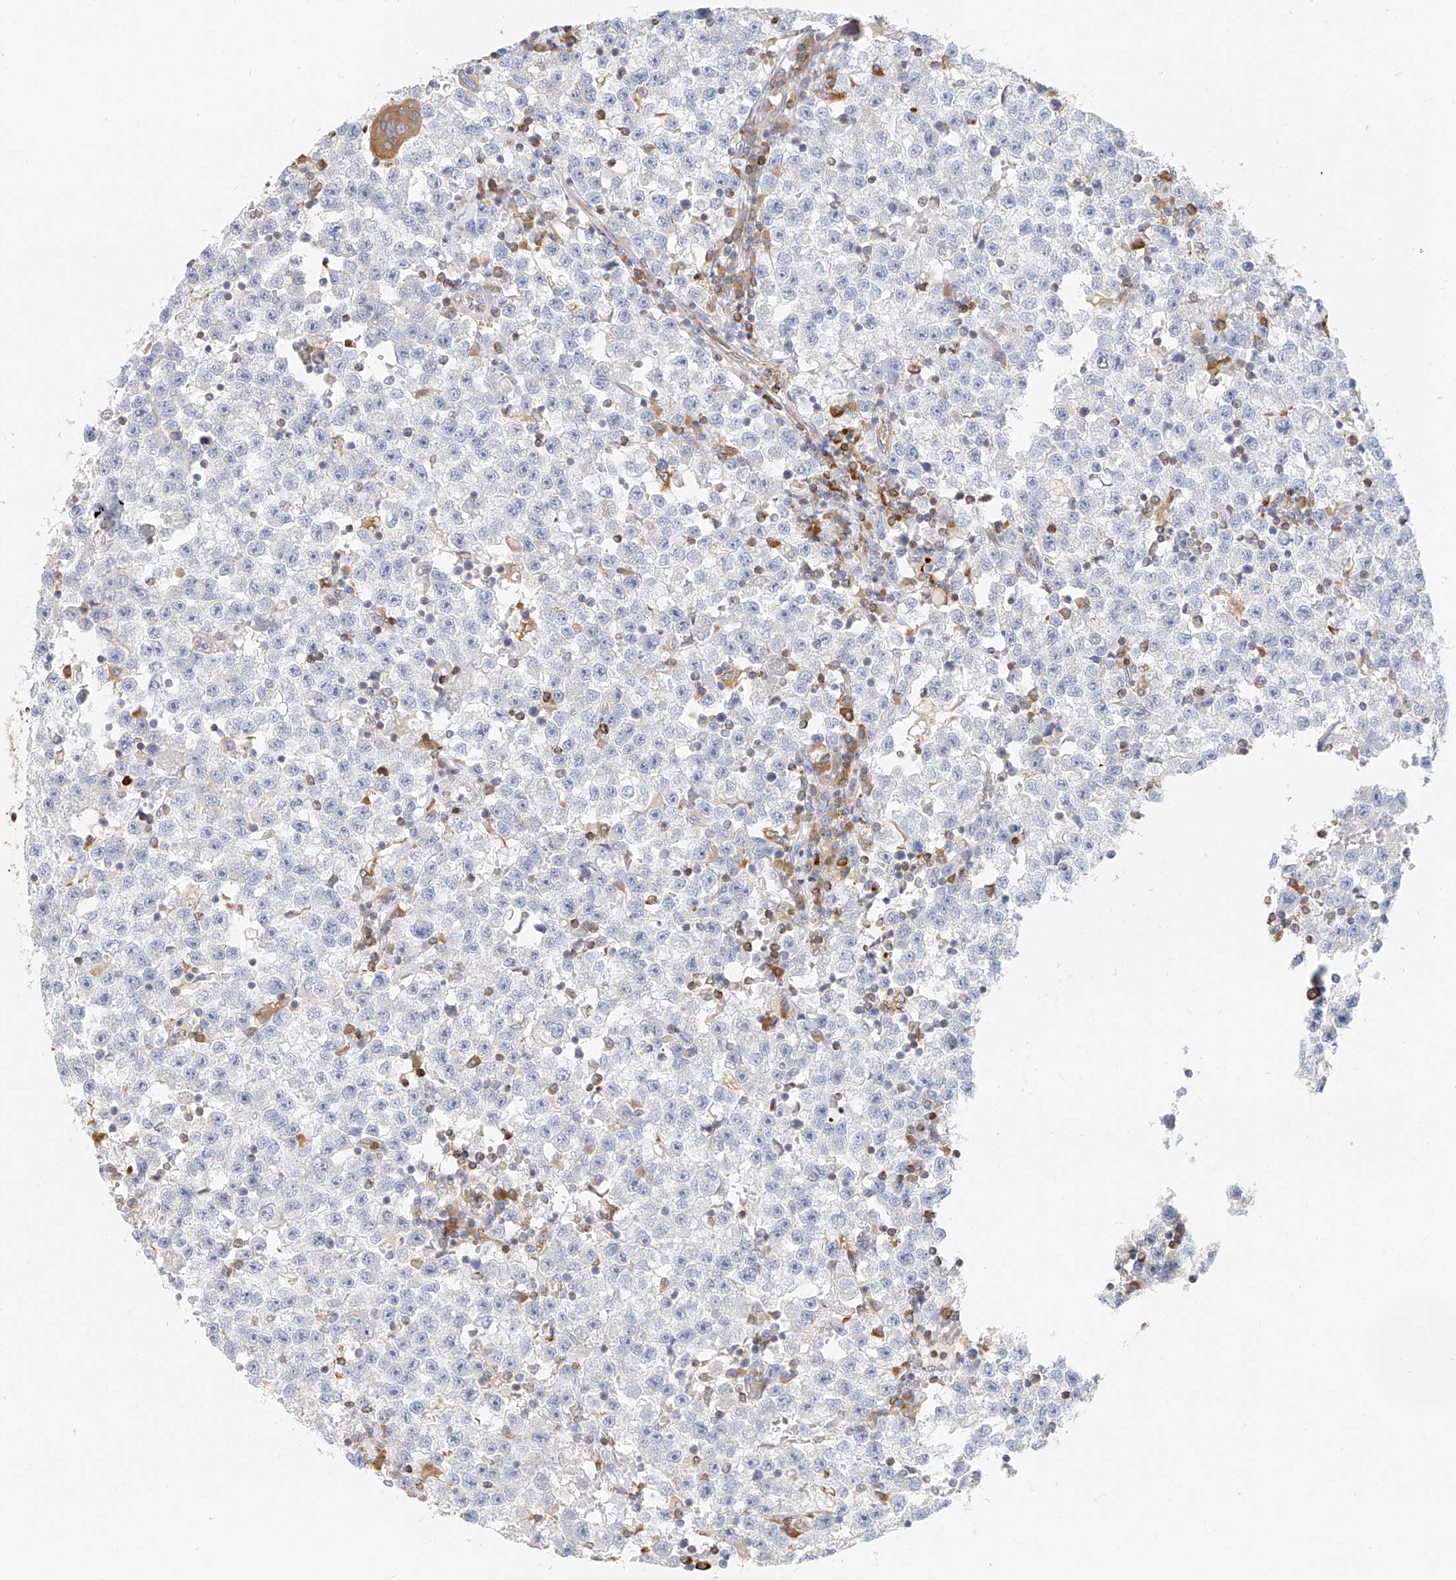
{"staining": {"intensity": "negative", "quantity": "none", "location": "none"}, "tissue": "testis cancer", "cell_type": "Tumor cells", "image_type": "cancer", "snomed": [{"axis": "morphology", "description": "Seminoma, NOS"}, {"axis": "topography", "description": "Testis"}], "caption": "The IHC image has no significant positivity in tumor cells of seminoma (testis) tissue. The staining is performed using DAB brown chromogen with nuclei counter-stained in using hematoxylin.", "gene": "DHRS7", "patient": {"sex": "male", "age": 22}}